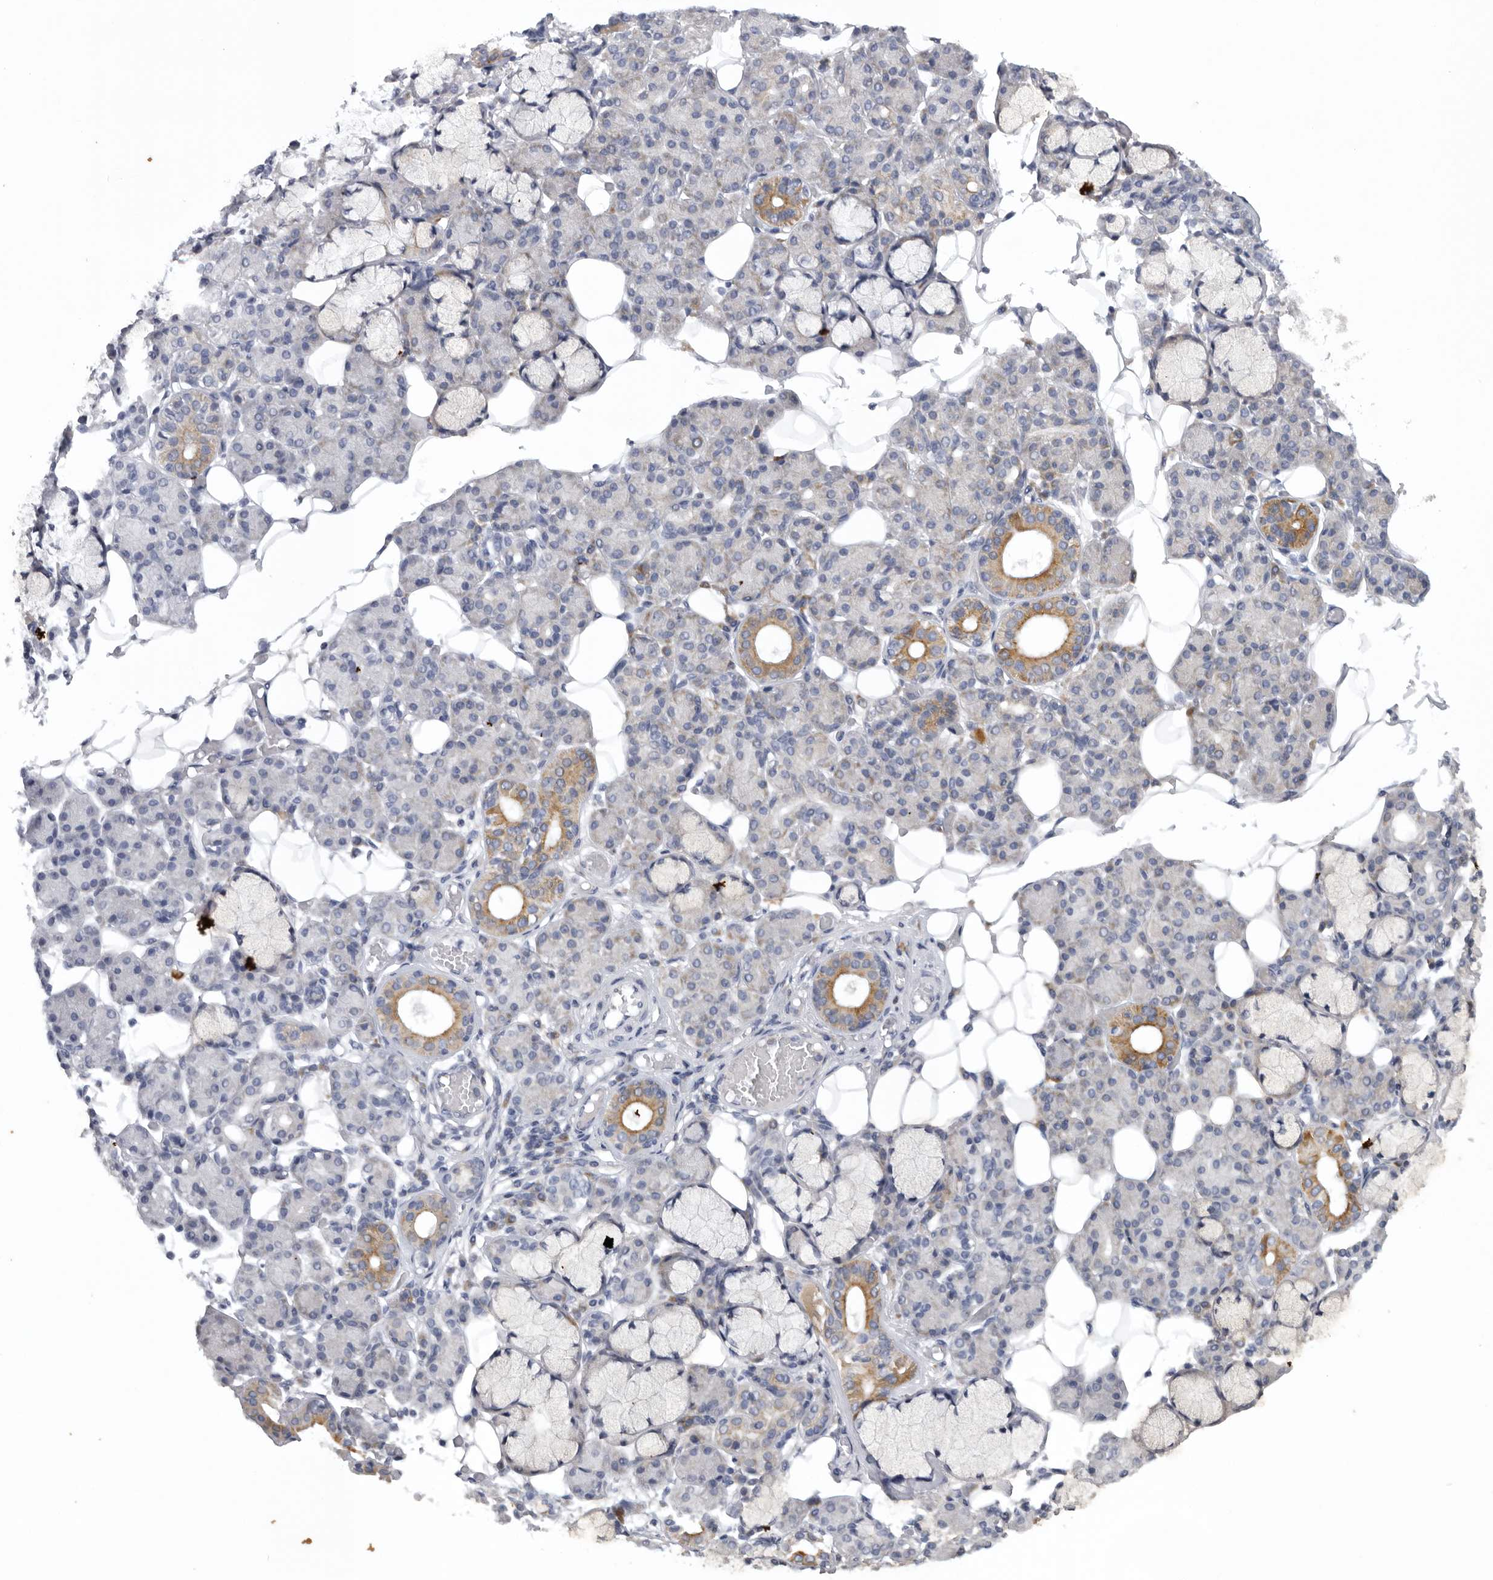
{"staining": {"intensity": "moderate", "quantity": "<25%", "location": "cytoplasmic/membranous"}, "tissue": "salivary gland", "cell_type": "Glandular cells", "image_type": "normal", "snomed": [{"axis": "morphology", "description": "Normal tissue, NOS"}, {"axis": "topography", "description": "Salivary gland"}], "caption": "Benign salivary gland demonstrates moderate cytoplasmic/membranous staining in about <25% of glandular cells, visualized by immunohistochemistry. (DAB = brown stain, brightfield microscopy at high magnification).", "gene": "USP24", "patient": {"sex": "male", "age": 63}}